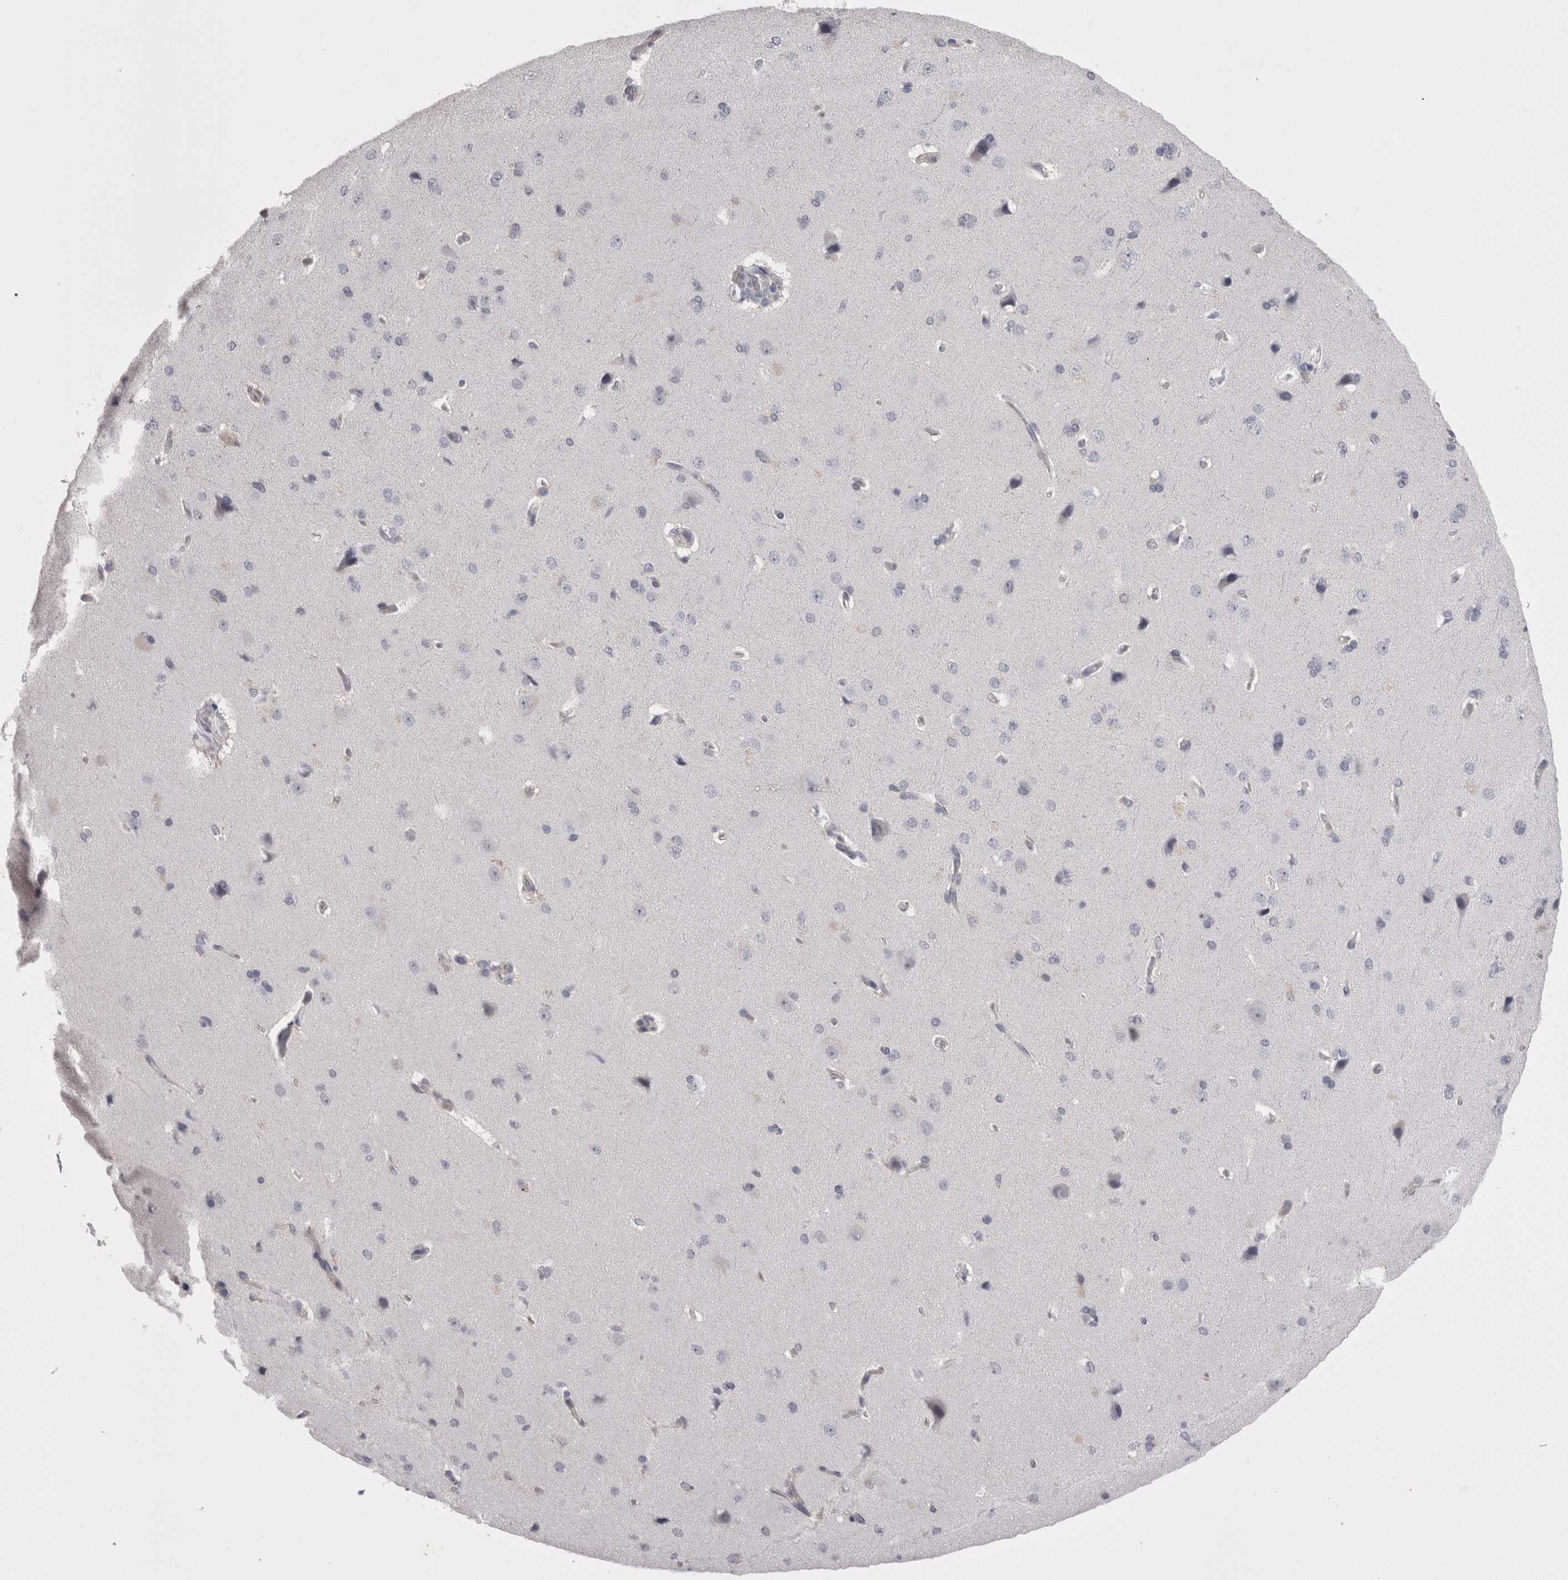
{"staining": {"intensity": "weak", "quantity": "25%-75%", "location": "cytoplasmic/membranous"}, "tissue": "cerebral cortex", "cell_type": "Endothelial cells", "image_type": "normal", "snomed": [{"axis": "morphology", "description": "Normal tissue, NOS"}, {"axis": "topography", "description": "Cerebral cortex"}], "caption": "An immunohistochemistry image of normal tissue is shown. Protein staining in brown highlights weak cytoplasmic/membranous positivity in cerebral cortex within endothelial cells. Nuclei are stained in blue.", "gene": "LYZL6", "patient": {"sex": "male", "age": 62}}